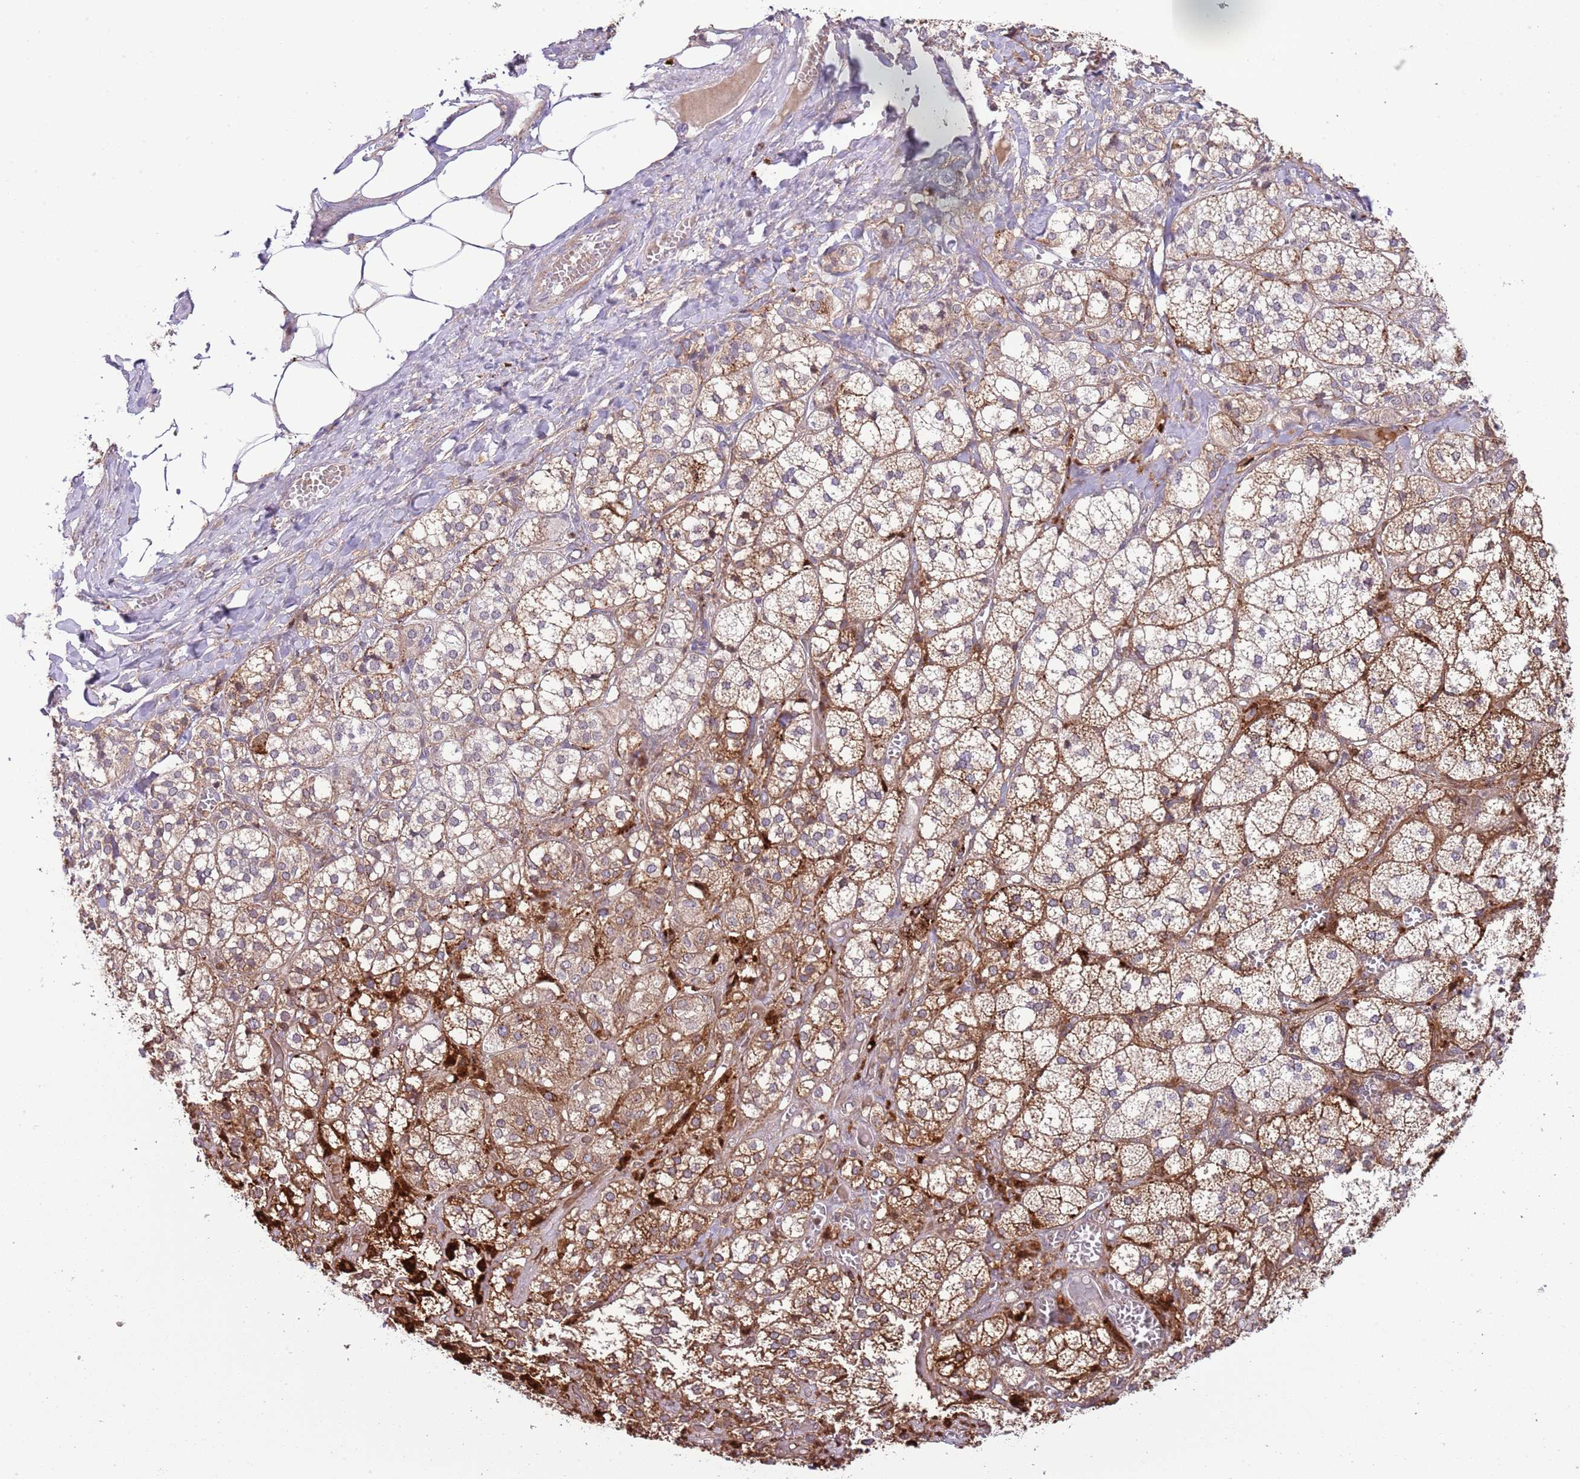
{"staining": {"intensity": "moderate", "quantity": "25%-75%", "location": "cytoplasmic/membranous"}, "tissue": "adrenal gland", "cell_type": "Glandular cells", "image_type": "normal", "snomed": [{"axis": "morphology", "description": "Normal tissue, NOS"}, {"axis": "topography", "description": "Adrenal gland"}], "caption": "Immunohistochemical staining of normal human adrenal gland displays moderate cytoplasmic/membranous protein expression in approximately 25%-75% of glandular cells. The protein is stained brown, and the nuclei are stained in blue (DAB (3,3'-diaminobenzidine) IHC with brightfield microscopy, high magnification).", "gene": "ABHD17C", "patient": {"sex": "female", "age": 61}}